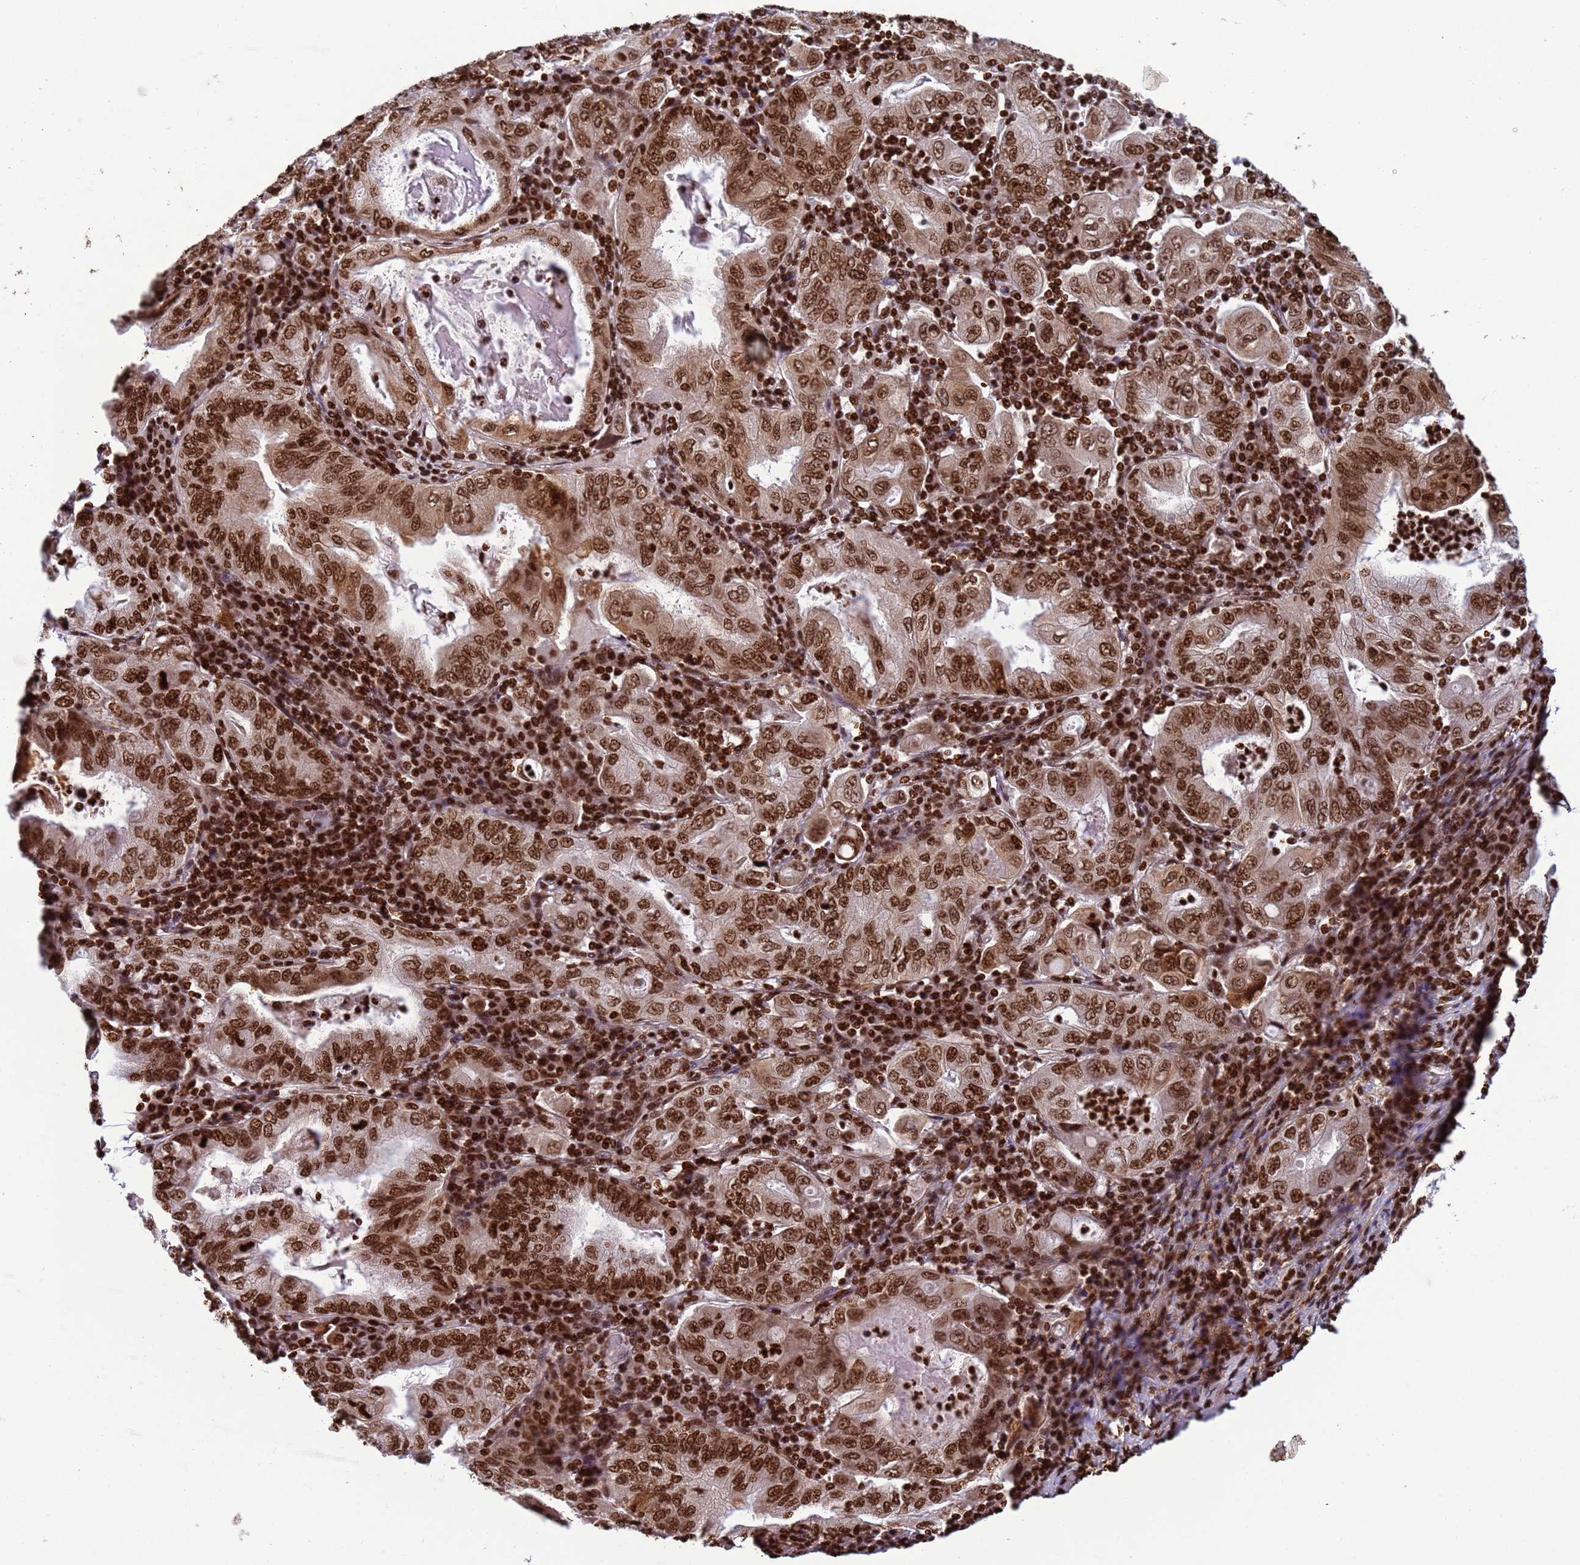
{"staining": {"intensity": "strong", "quantity": ">75%", "location": "nuclear"}, "tissue": "stomach cancer", "cell_type": "Tumor cells", "image_type": "cancer", "snomed": [{"axis": "morphology", "description": "Normal tissue, NOS"}, {"axis": "morphology", "description": "Adenocarcinoma, NOS"}, {"axis": "topography", "description": "Esophagus"}, {"axis": "topography", "description": "Stomach, upper"}, {"axis": "topography", "description": "Peripheral nerve tissue"}], "caption": "This micrograph reveals immunohistochemistry staining of adenocarcinoma (stomach), with high strong nuclear positivity in about >75% of tumor cells.", "gene": "H3-3B", "patient": {"sex": "male", "age": 62}}